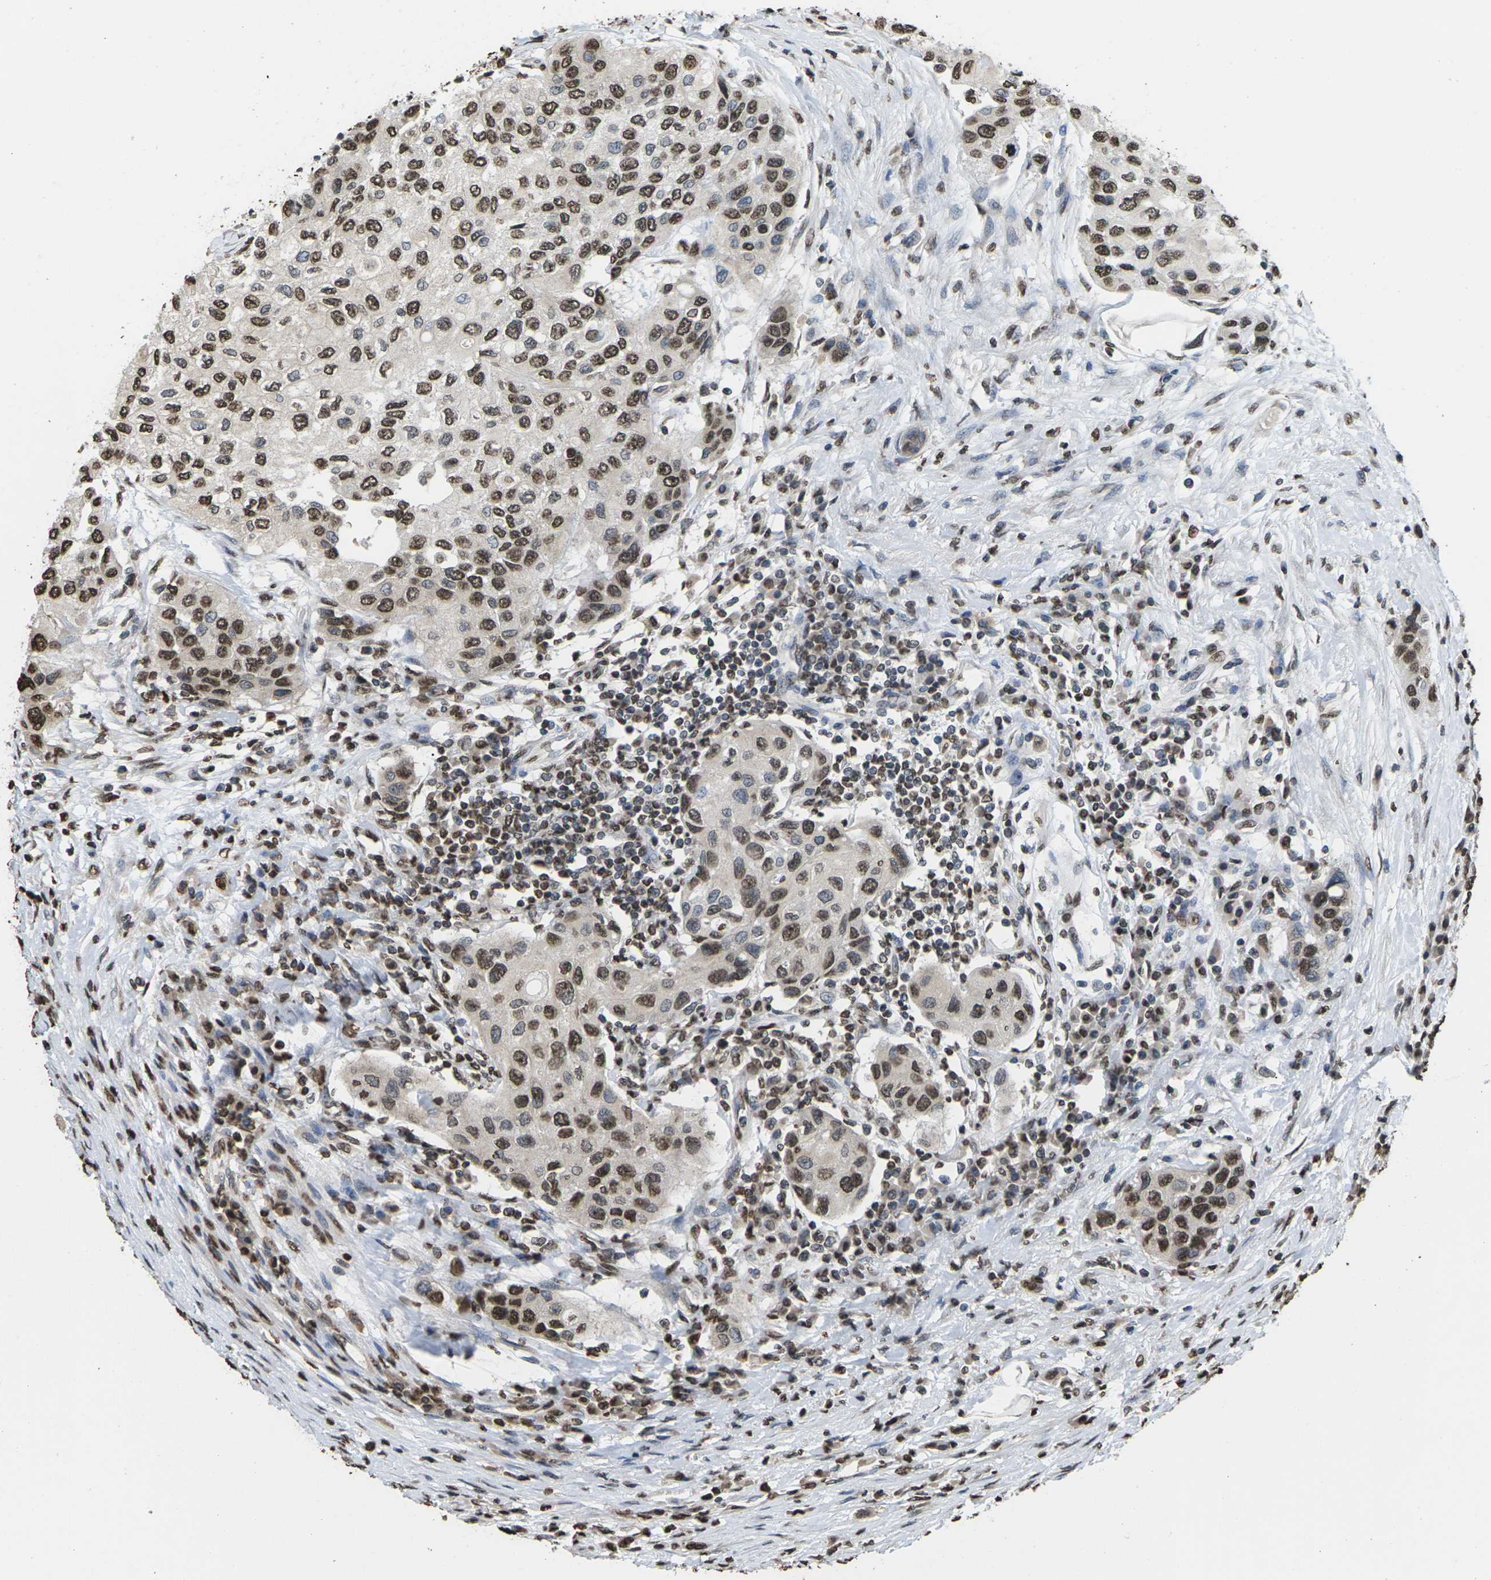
{"staining": {"intensity": "strong", "quantity": ">75%", "location": "nuclear"}, "tissue": "urothelial cancer", "cell_type": "Tumor cells", "image_type": "cancer", "snomed": [{"axis": "morphology", "description": "Urothelial carcinoma, High grade"}, {"axis": "topography", "description": "Urinary bladder"}], "caption": "Tumor cells show high levels of strong nuclear expression in approximately >75% of cells in human urothelial cancer. The staining was performed using DAB, with brown indicating positive protein expression. Nuclei are stained blue with hematoxylin.", "gene": "EMSY", "patient": {"sex": "female", "age": 56}}